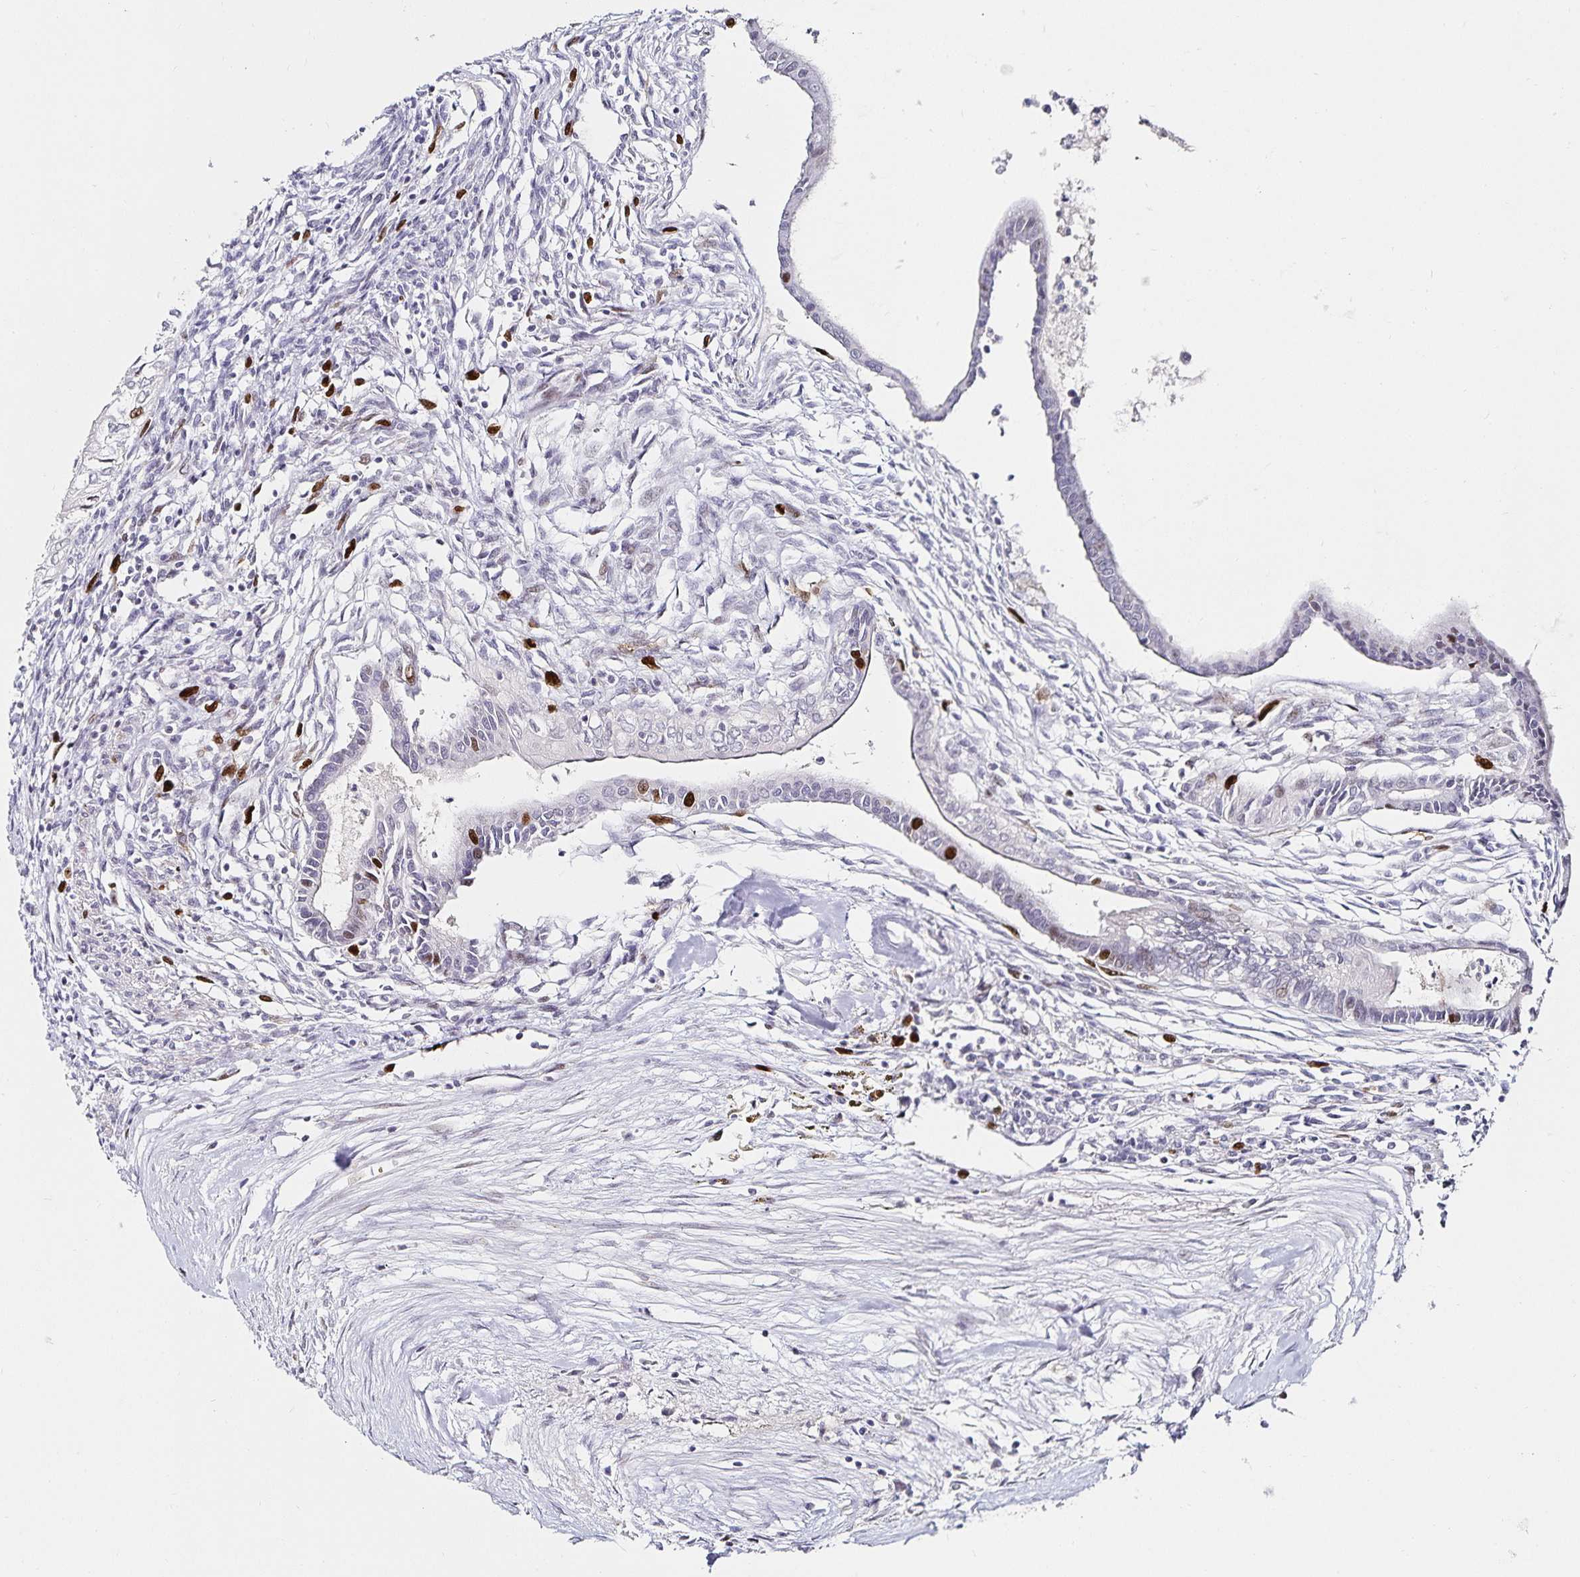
{"staining": {"intensity": "strong", "quantity": "<25%", "location": "nuclear"}, "tissue": "testis cancer", "cell_type": "Tumor cells", "image_type": "cancer", "snomed": [{"axis": "morphology", "description": "Carcinoma, Embryonal, NOS"}, {"axis": "topography", "description": "Testis"}], "caption": "Testis cancer (embryonal carcinoma) stained with a brown dye shows strong nuclear positive expression in about <25% of tumor cells.", "gene": "ANLN", "patient": {"sex": "male", "age": 37}}